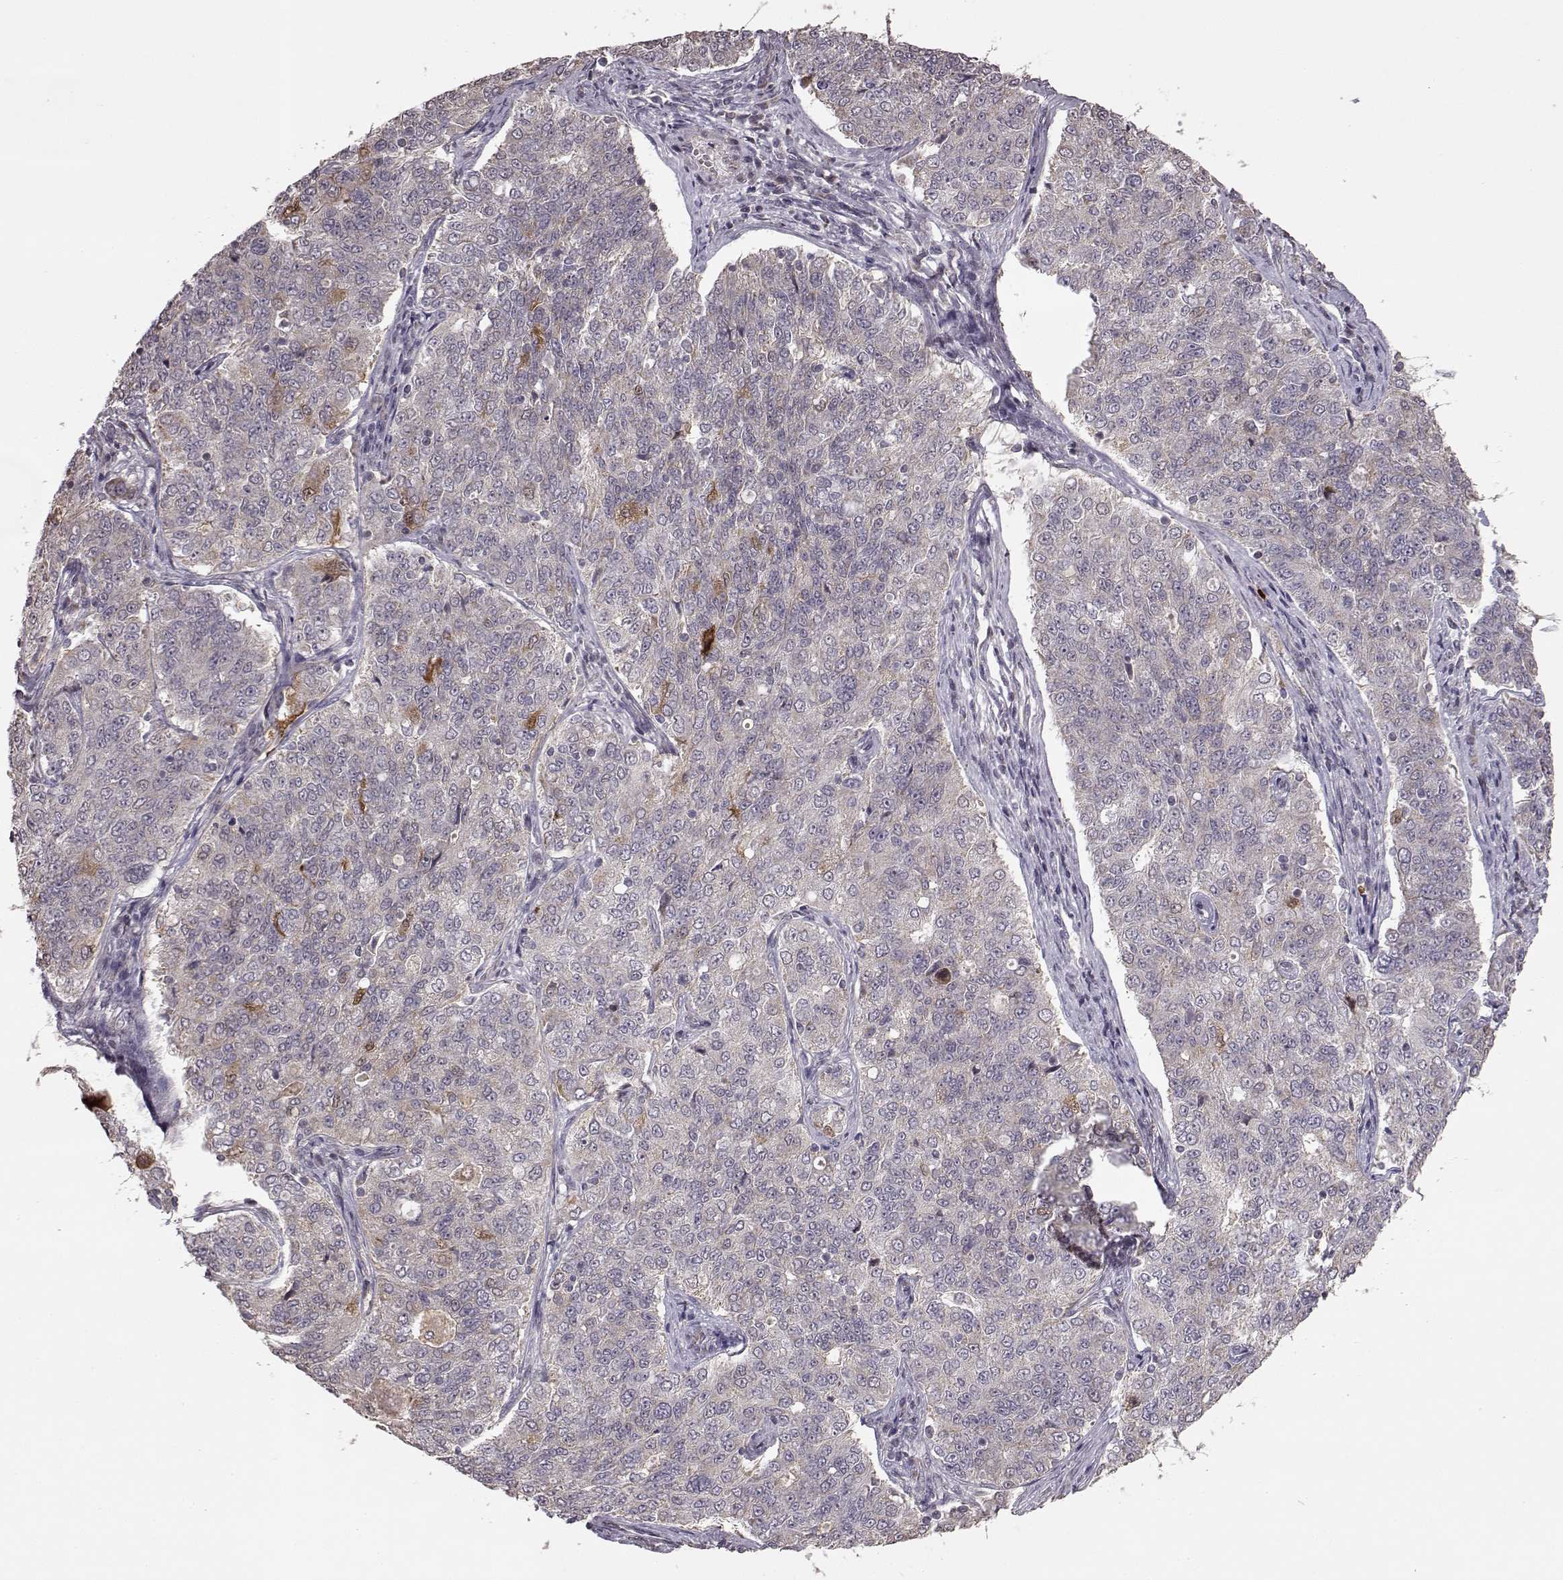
{"staining": {"intensity": "negative", "quantity": "none", "location": "none"}, "tissue": "endometrial cancer", "cell_type": "Tumor cells", "image_type": "cancer", "snomed": [{"axis": "morphology", "description": "Adenocarcinoma, NOS"}, {"axis": "topography", "description": "Endometrium"}], "caption": "Tumor cells are negative for protein expression in human endometrial cancer.", "gene": "BACH2", "patient": {"sex": "female", "age": 43}}